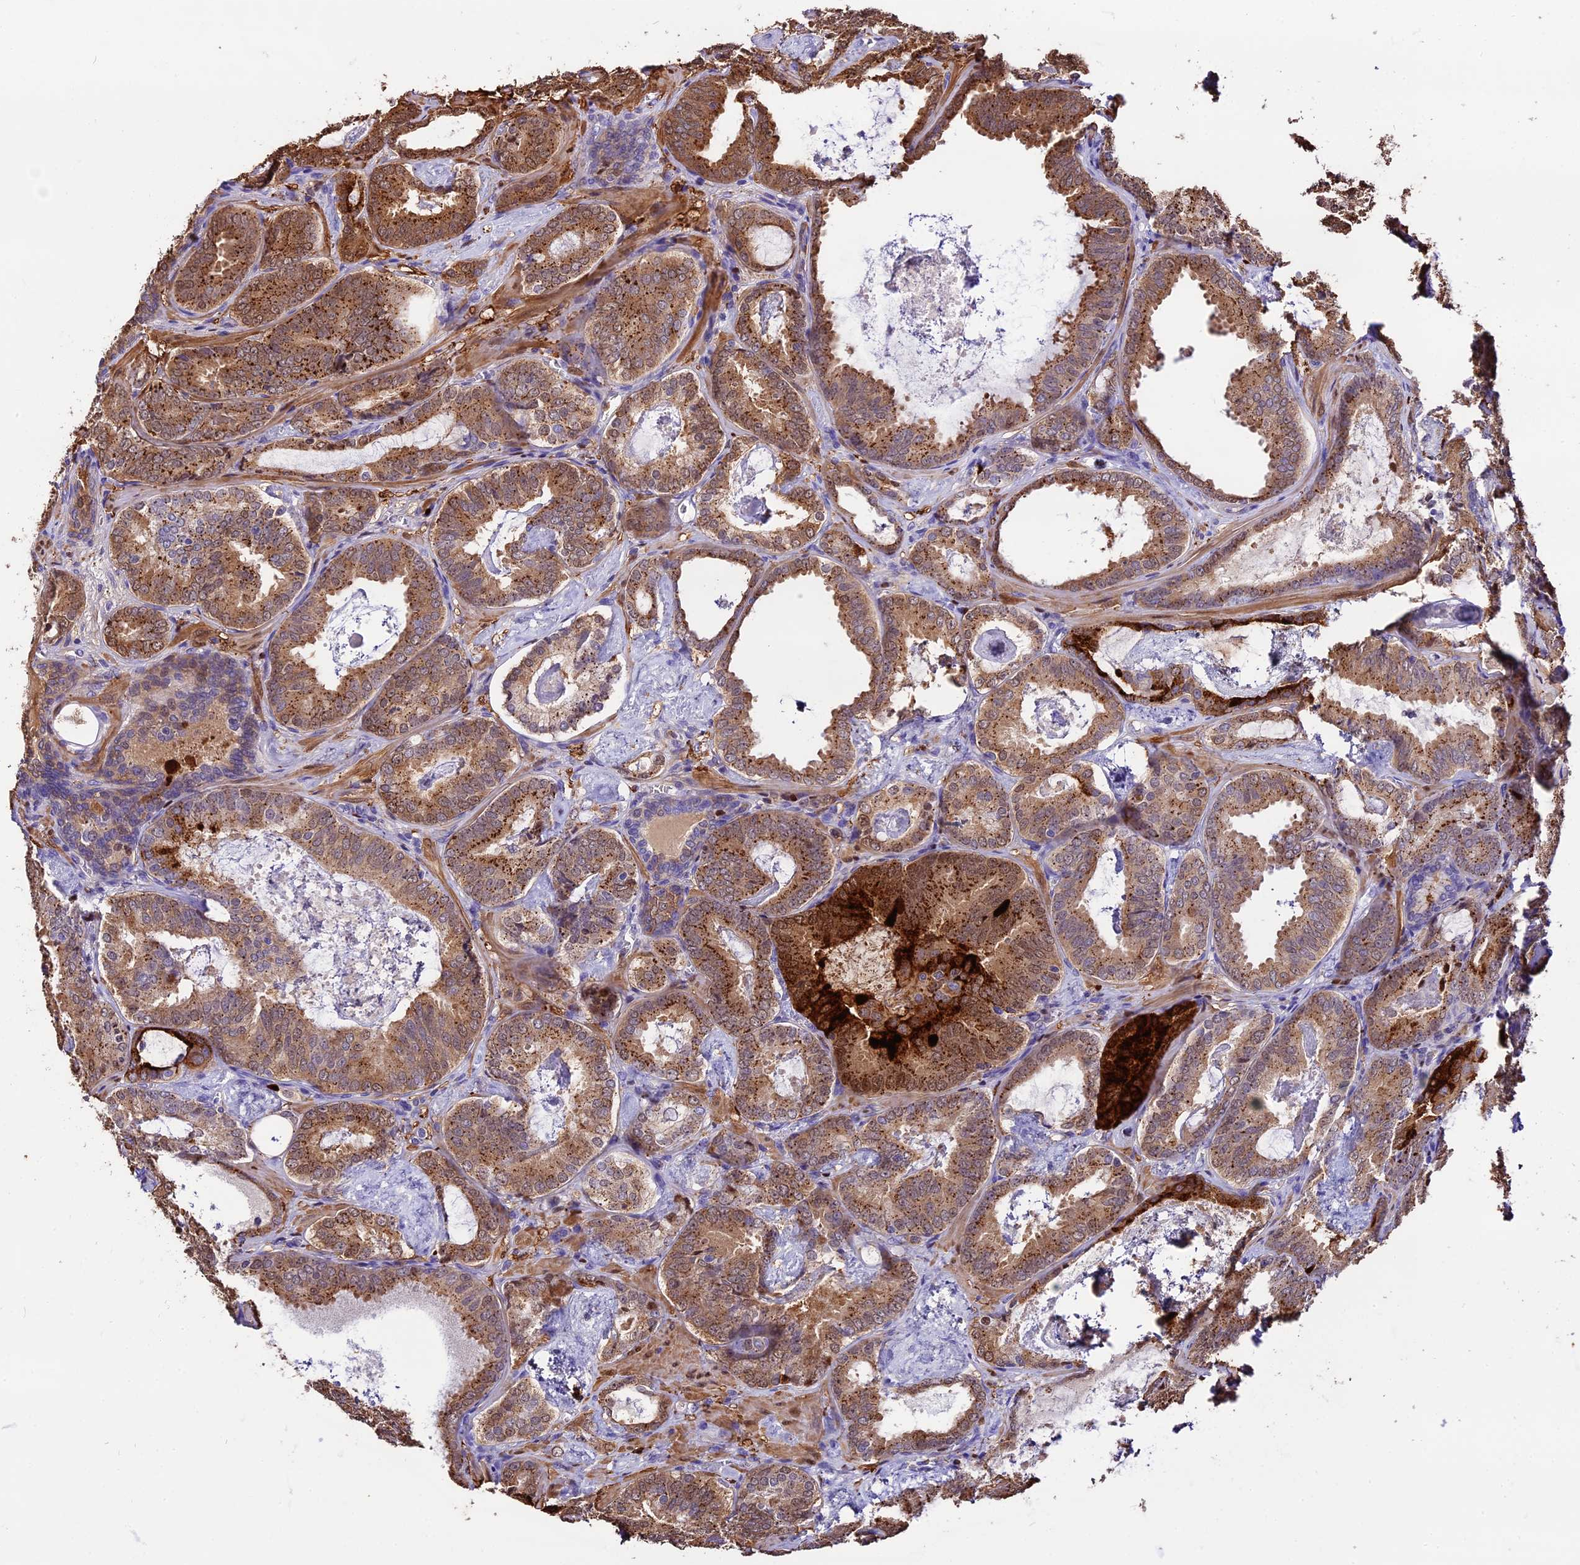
{"staining": {"intensity": "moderate", "quantity": ">75%", "location": "cytoplasmic/membranous,nuclear"}, "tissue": "prostate cancer", "cell_type": "Tumor cells", "image_type": "cancer", "snomed": [{"axis": "morphology", "description": "Adenocarcinoma, Low grade"}, {"axis": "topography", "description": "Prostate"}], "caption": "Tumor cells exhibit moderate cytoplasmic/membranous and nuclear expression in approximately >75% of cells in prostate cancer.", "gene": "MAP3K7CL", "patient": {"sex": "male", "age": 60}}